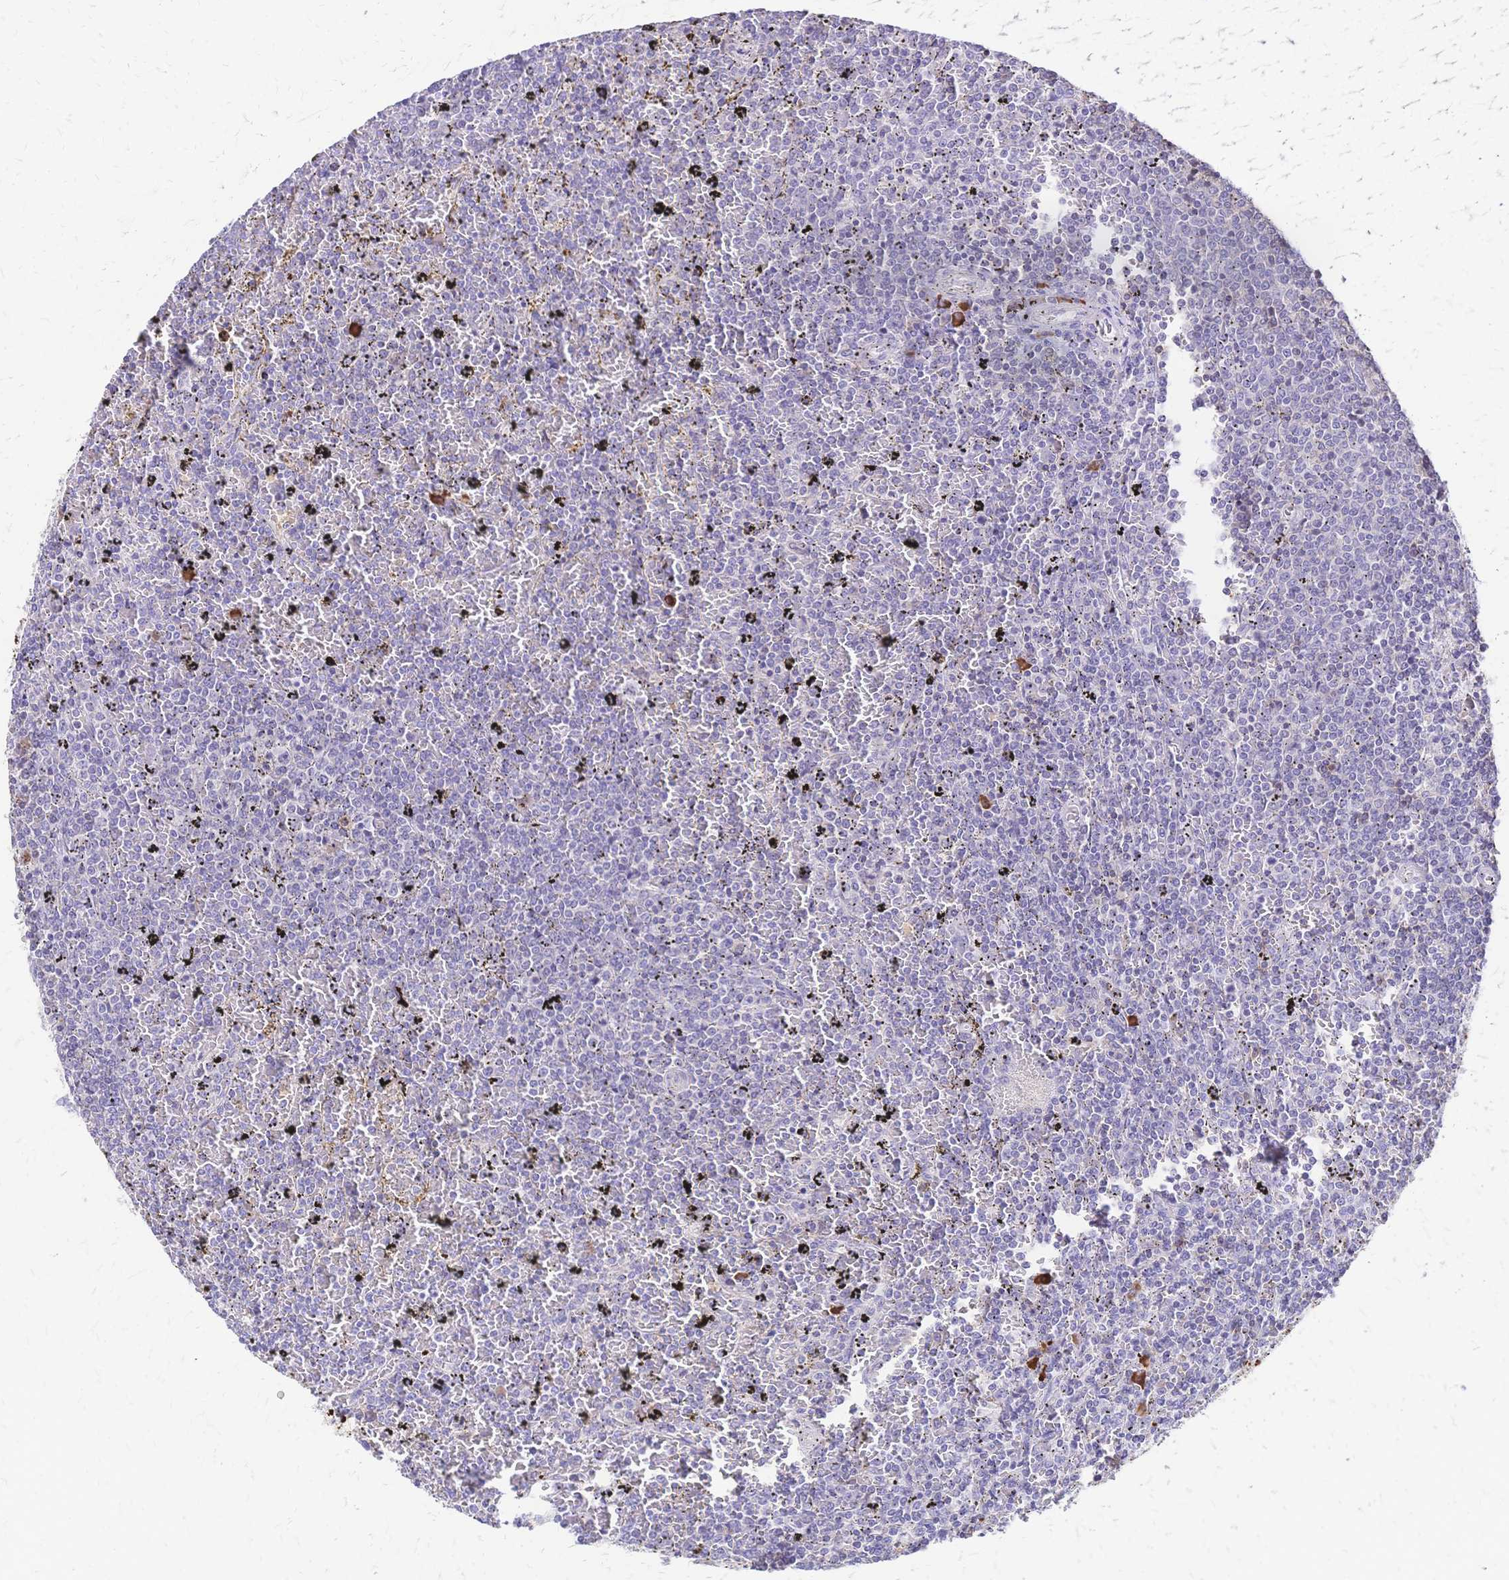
{"staining": {"intensity": "negative", "quantity": "none", "location": "none"}, "tissue": "lymphoma", "cell_type": "Tumor cells", "image_type": "cancer", "snomed": [{"axis": "morphology", "description": "Malignant lymphoma, non-Hodgkin's type, Low grade"}, {"axis": "topography", "description": "Spleen"}], "caption": "Protein analysis of low-grade malignant lymphoma, non-Hodgkin's type displays no significant positivity in tumor cells.", "gene": "IL2RA", "patient": {"sex": "female", "age": 77}}